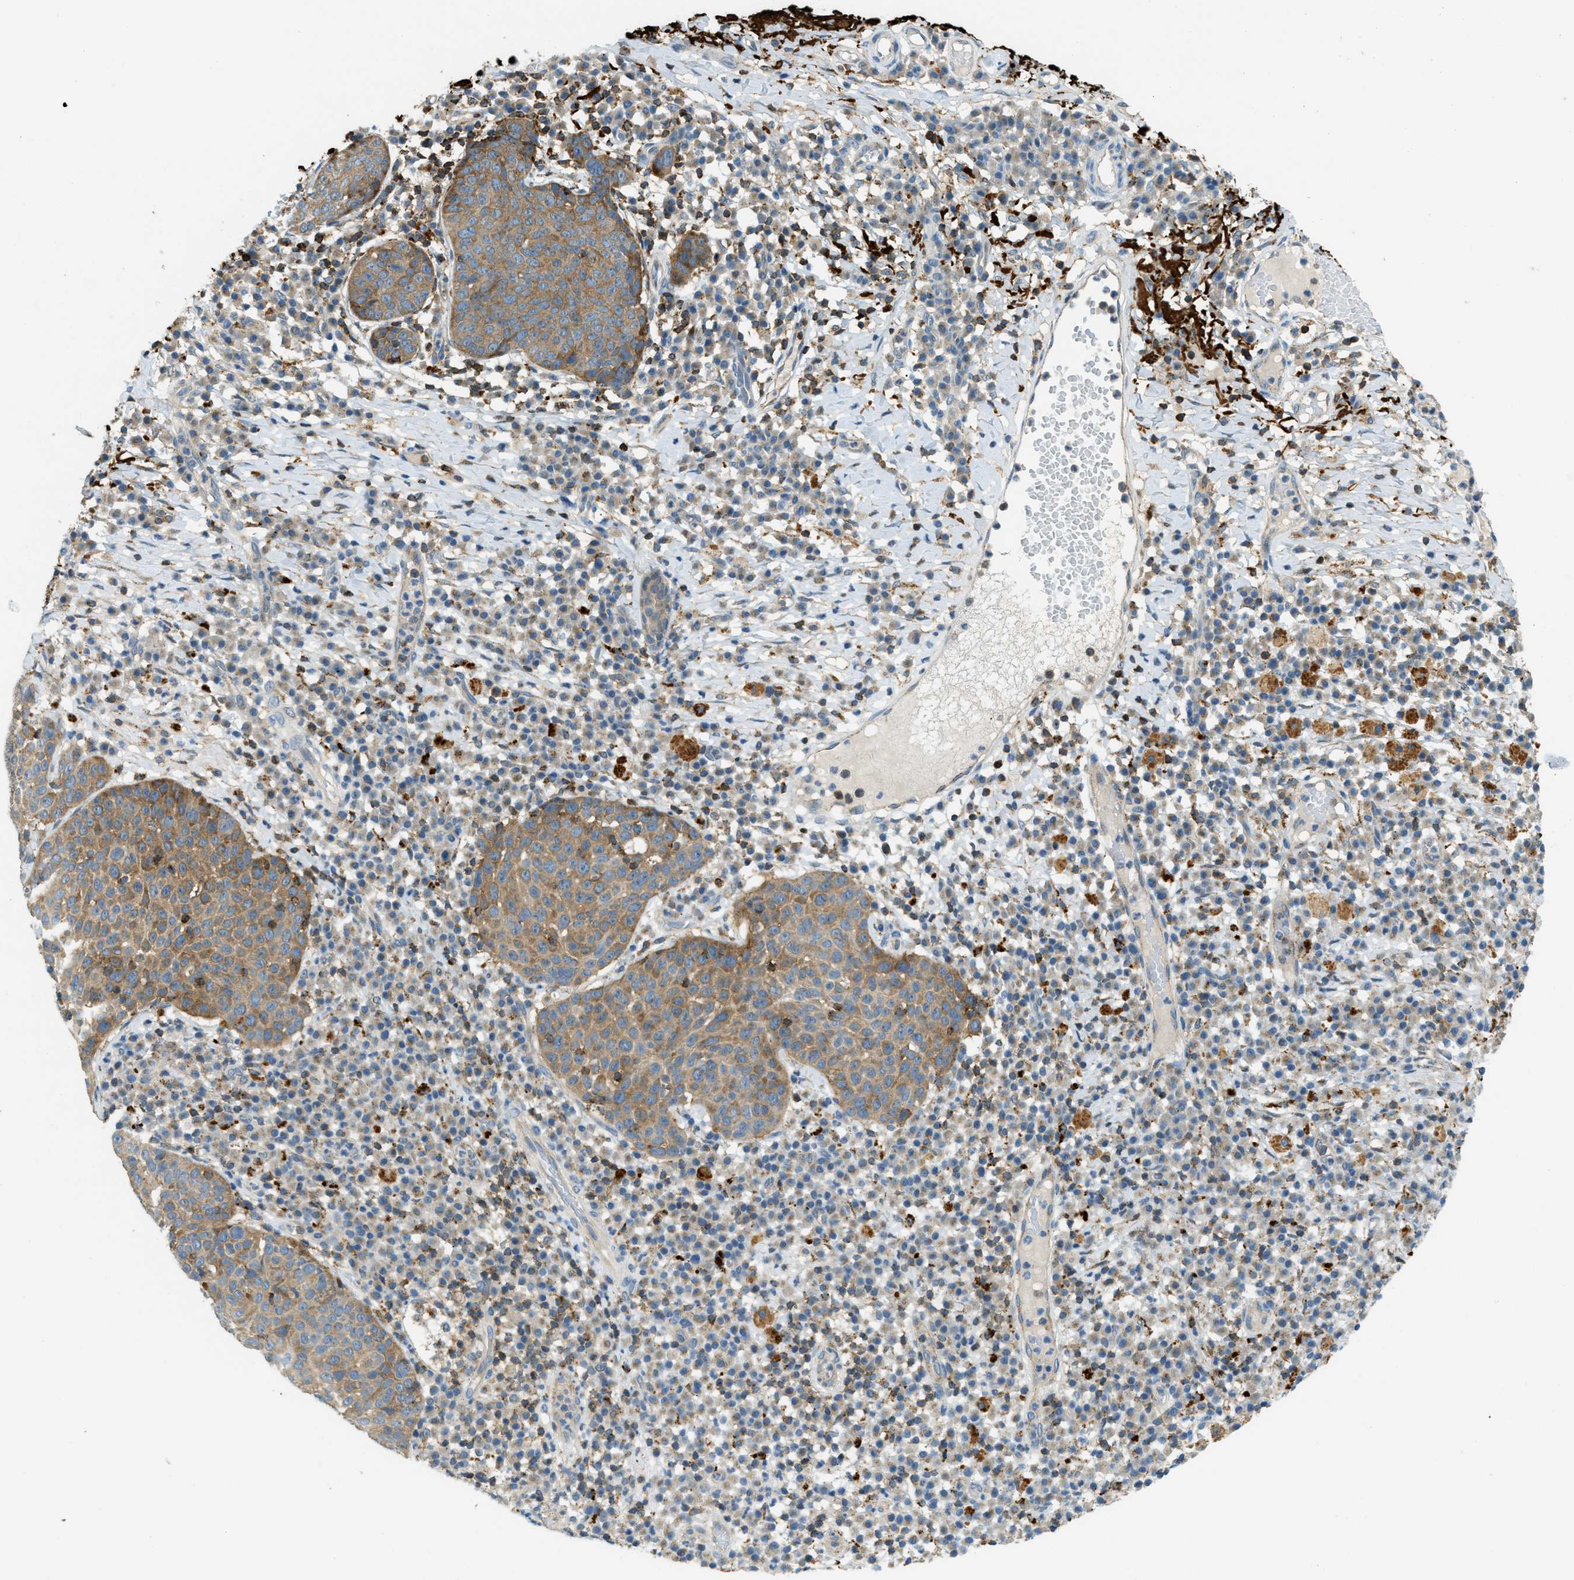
{"staining": {"intensity": "moderate", "quantity": "25%-75%", "location": "cytoplasmic/membranous"}, "tissue": "skin cancer", "cell_type": "Tumor cells", "image_type": "cancer", "snomed": [{"axis": "morphology", "description": "Squamous cell carcinoma in situ, NOS"}, {"axis": "morphology", "description": "Squamous cell carcinoma, NOS"}, {"axis": "topography", "description": "Skin"}], "caption": "Tumor cells reveal medium levels of moderate cytoplasmic/membranous positivity in about 25%-75% of cells in human squamous cell carcinoma in situ (skin).", "gene": "PLBD2", "patient": {"sex": "male", "age": 93}}